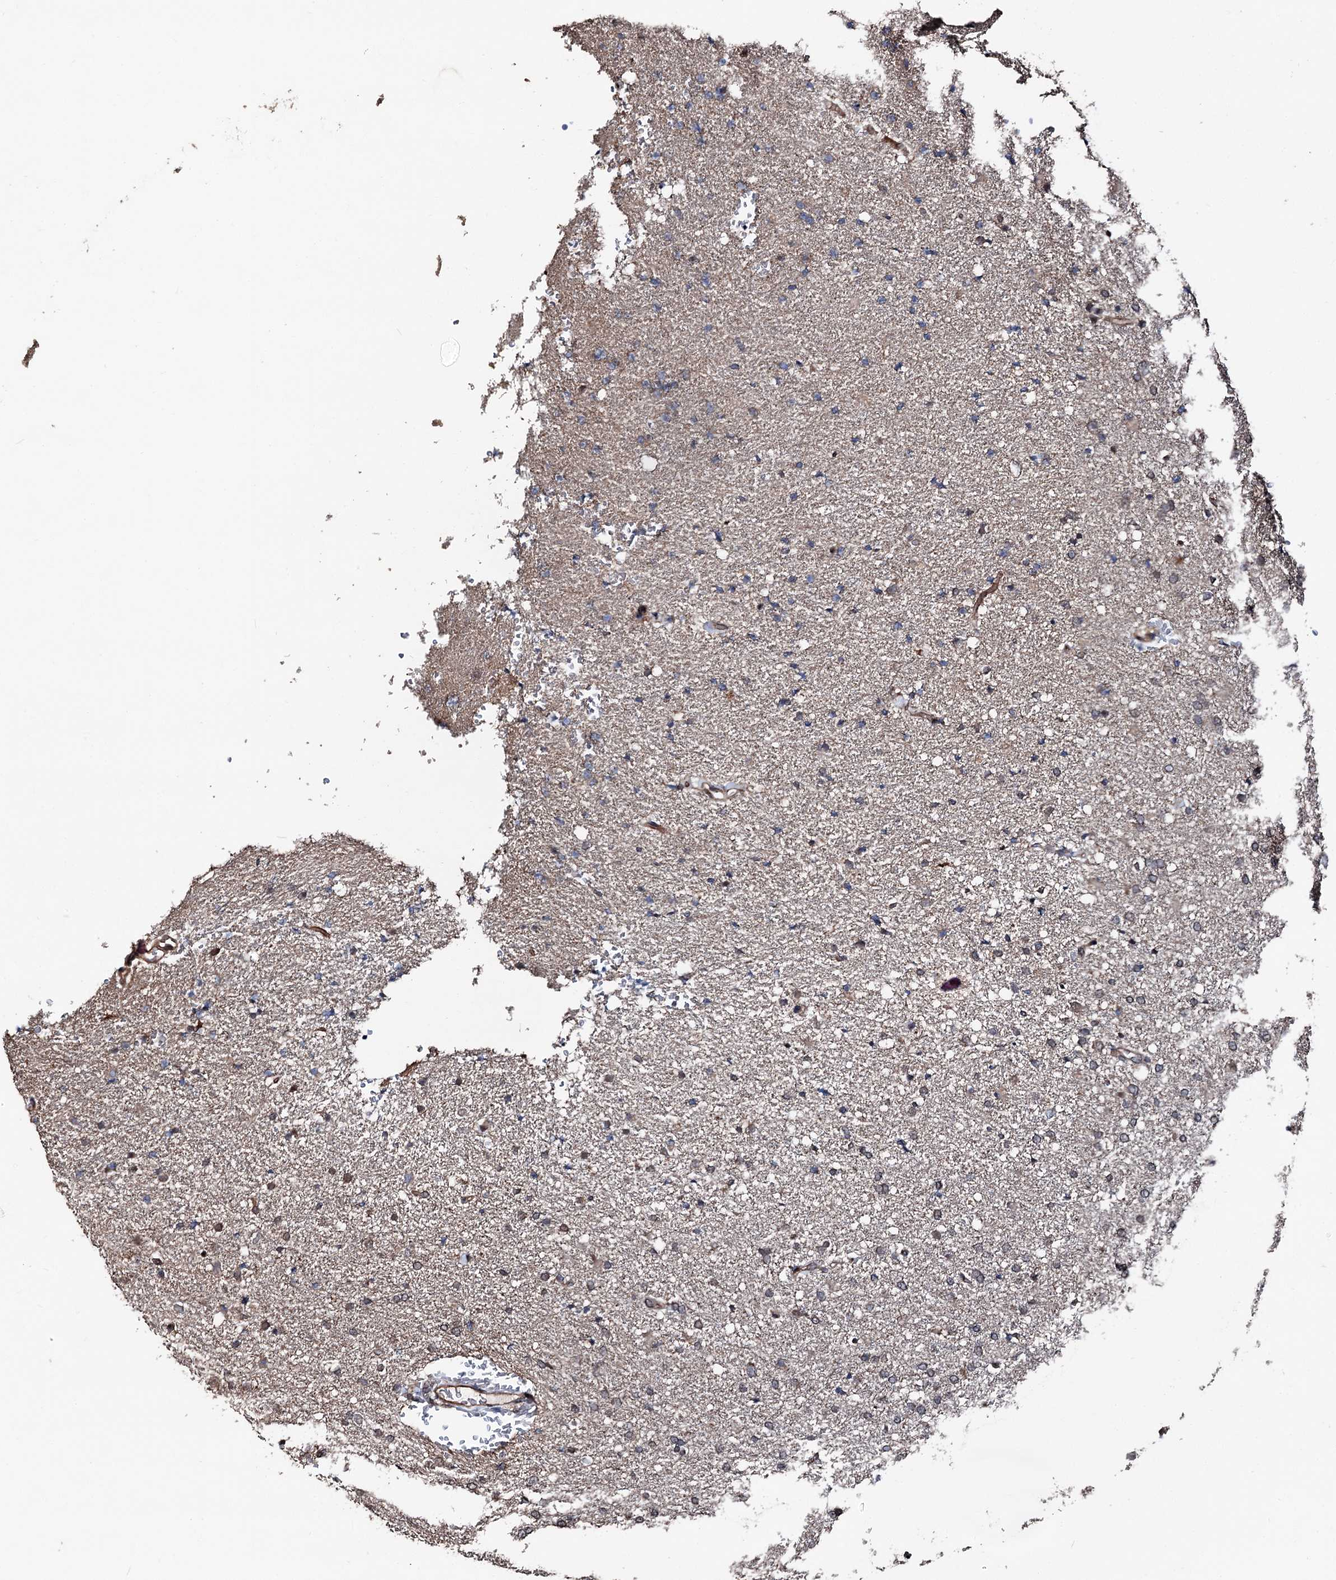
{"staining": {"intensity": "negative", "quantity": "none", "location": "none"}, "tissue": "glioma", "cell_type": "Tumor cells", "image_type": "cancer", "snomed": [{"axis": "morphology", "description": "Glioma, malignant, High grade"}, {"axis": "topography", "description": "Brain"}], "caption": "Immunohistochemistry (IHC) histopathology image of neoplastic tissue: malignant glioma (high-grade) stained with DAB (3,3'-diaminobenzidine) shows no significant protein positivity in tumor cells.", "gene": "PSMD13", "patient": {"sex": "male", "age": 72}}